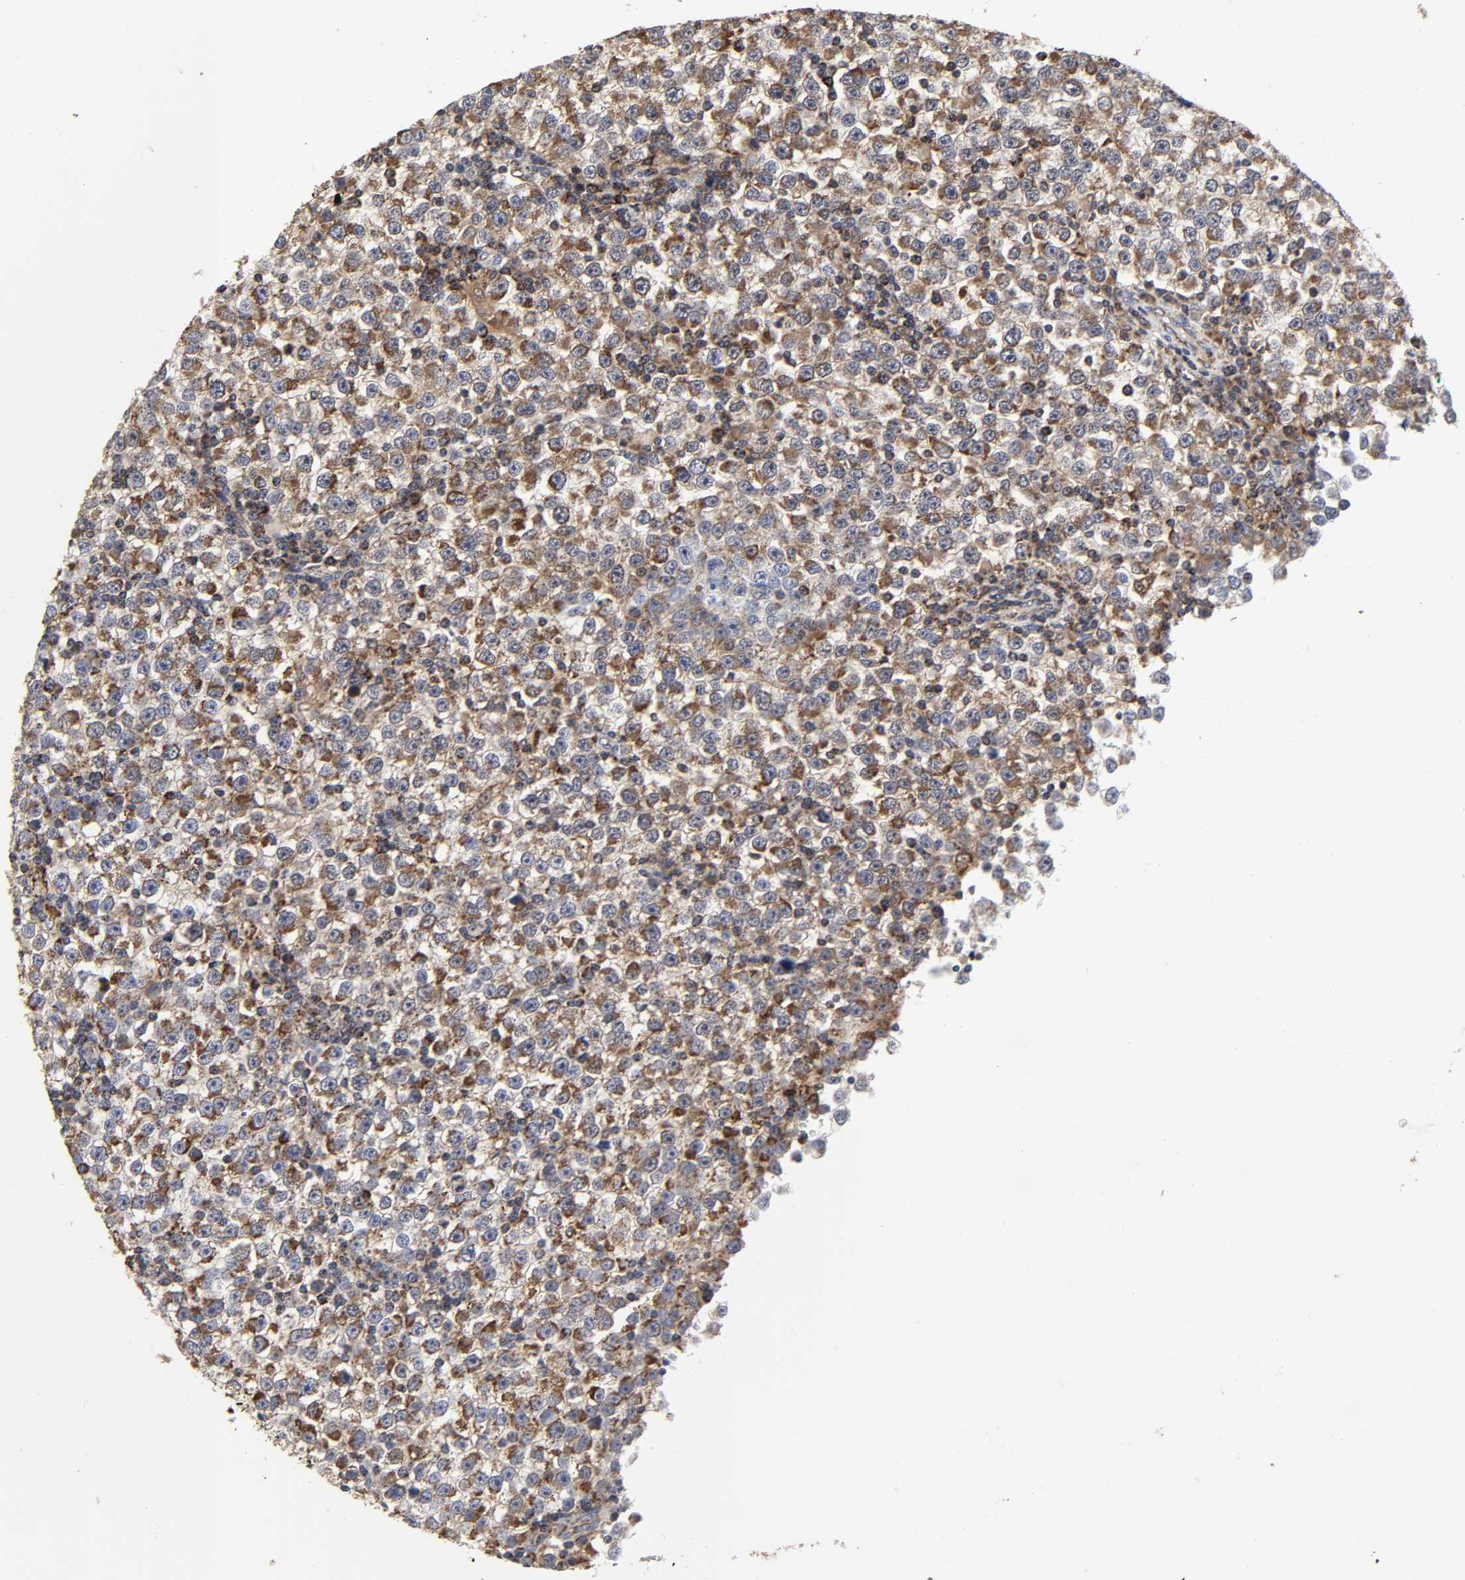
{"staining": {"intensity": "moderate", "quantity": ">75%", "location": "cytoplasmic/membranous"}, "tissue": "testis cancer", "cell_type": "Tumor cells", "image_type": "cancer", "snomed": [{"axis": "morphology", "description": "Seminoma, NOS"}, {"axis": "topography", "description": "Testis"}], "caption": "Moderate cytoplasmic/membranous staining is present in approximately >75% of tumor cells in testis cancer (seminoma).", "gene": "COX6B1", "patient": {"sex": "male", "age": 65}}